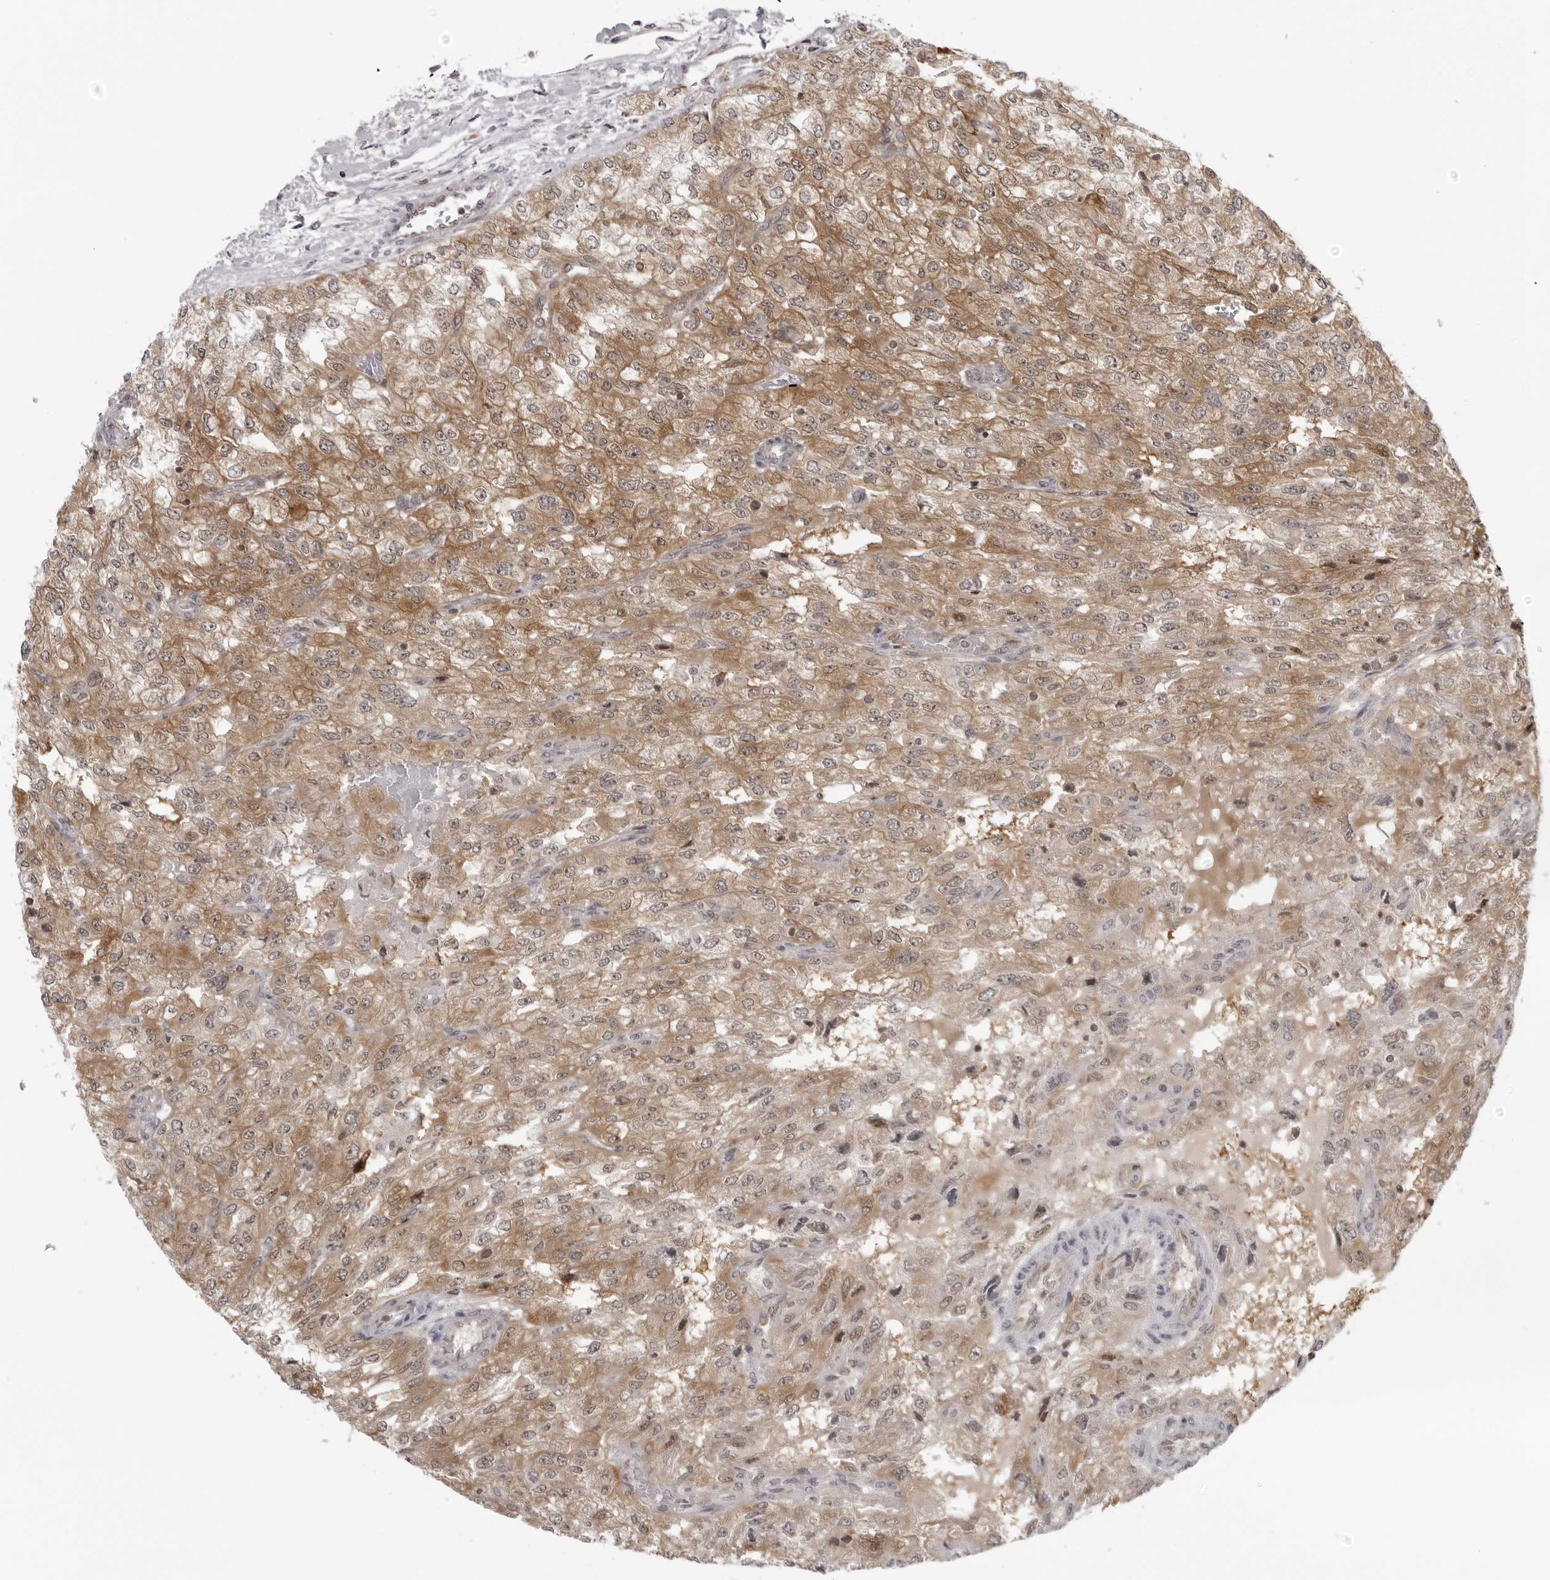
{"staining": {"intensity": "moderate", "quantity": ">75%", "location": "cytoplasmic/membranous"}, "tissue": "renal cancer", "cell_type": "Tumor cells", "image_type": "cancer", "snomed": [{"axis": "morphology", "description": "Adenocarcinoma, NOS"}, {"axis": "topography", "description": "Kidney"}], "caption": "This is an image of IHC staining of renal cancer (adenocarcinoma), which shows moderate expression in the cytoplasmic/membranous of tumor cells.", "gene": "MRPS15", "patient": {"sex": "female", "age": 54}}